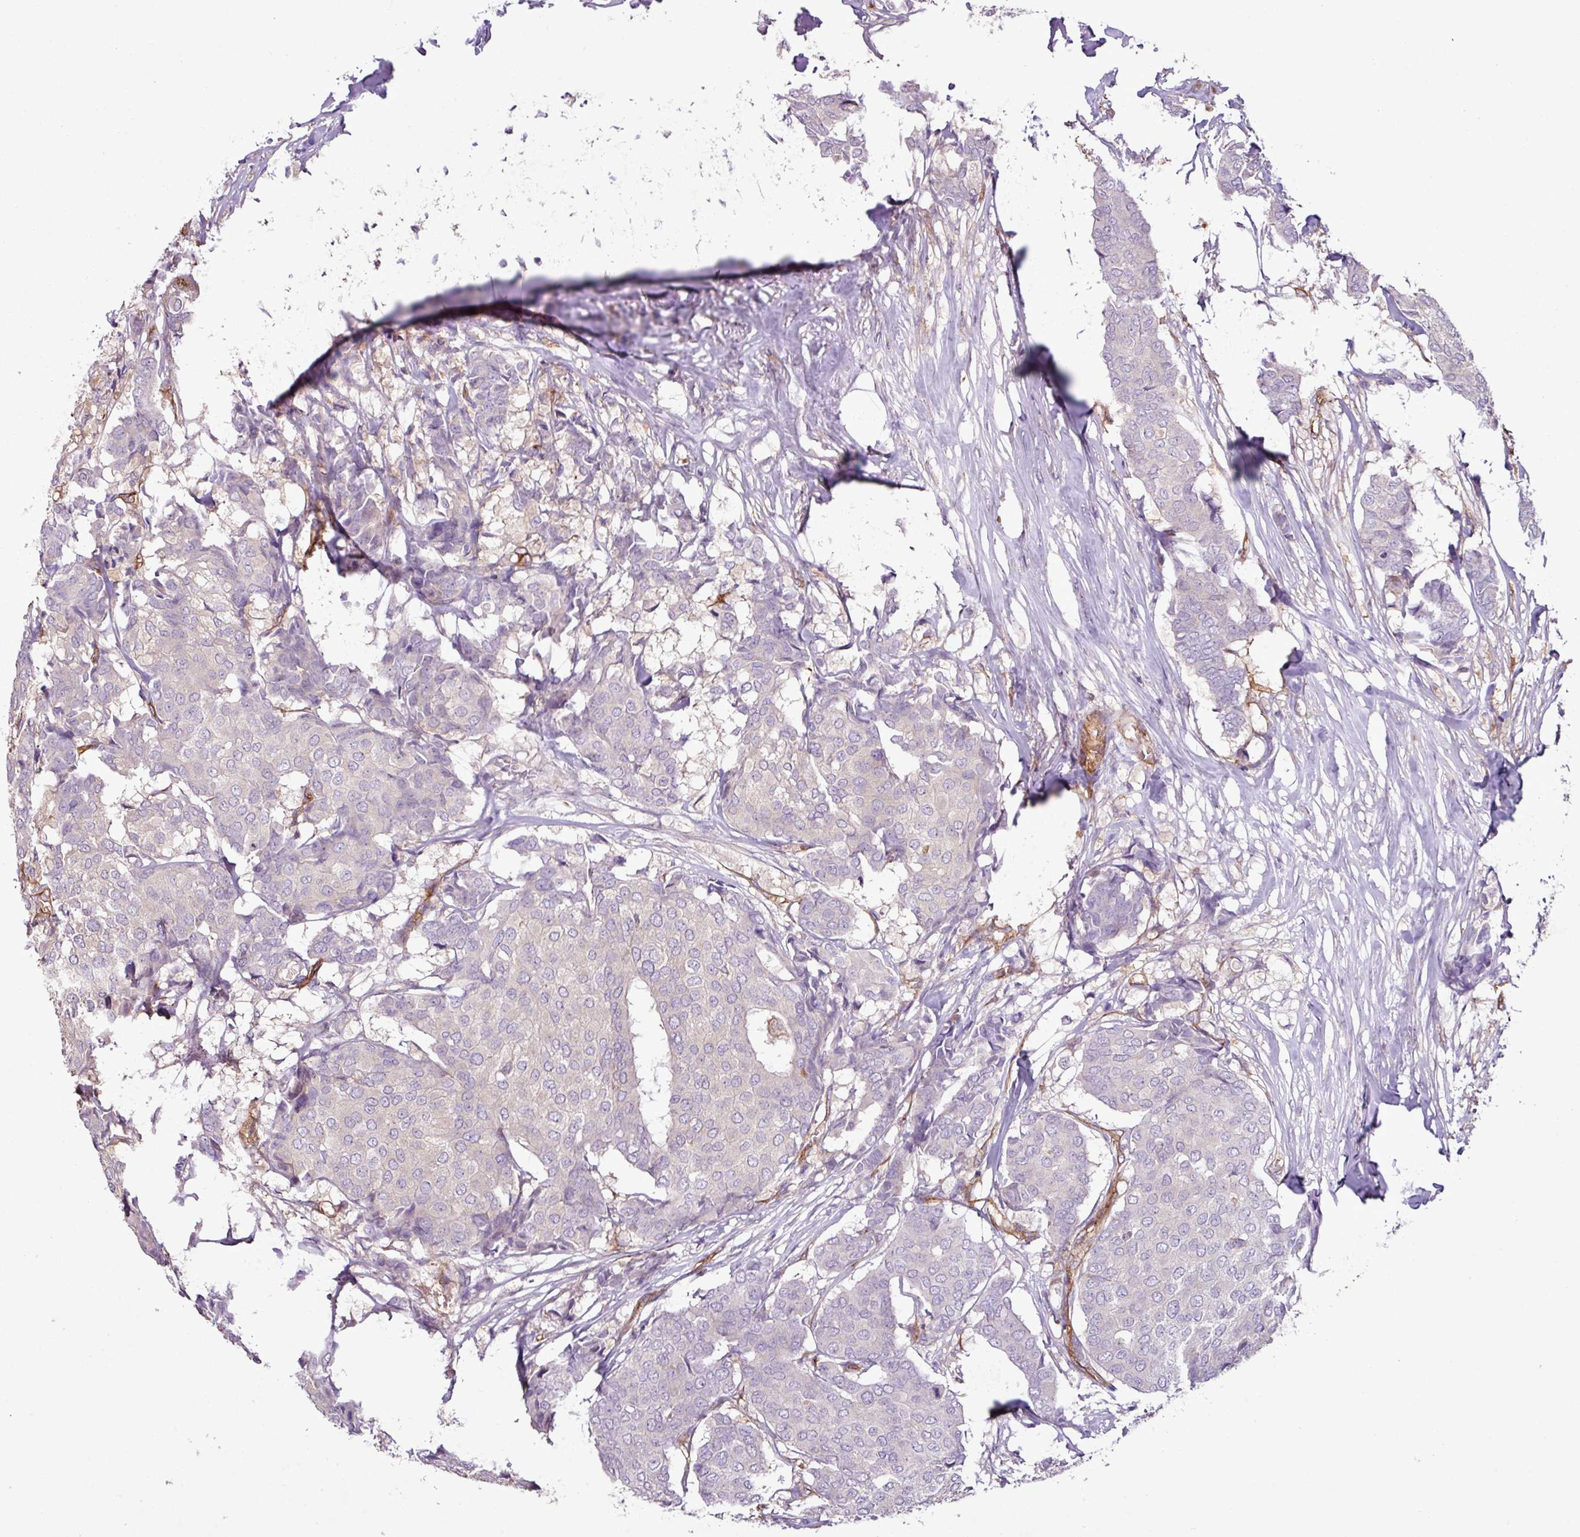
{"staining": {"intensity": "negative", "quantity": "none", "location": "none"}, "tissue": "breast cancer", "cell_type": "Tumor cells", "image_type": "cancer", "snomed": [{"axis": "morphology", "description": "Duct carcinoma"}, {"axis": "topography", "description": "Breast"}], "caption": "Immunohistochemistry histopathology image of neoplastic tissue: human breast cancer stained with DAB shows no significant protein expression in tumor cells. The staining was performed using DAB to visualize the protein expression in brown, while the nuclei were stained in blue with hematoxylin (Magnification: 20x).", "gene": "ZNF106", "patient": {"sex": "female", "age": 75}}